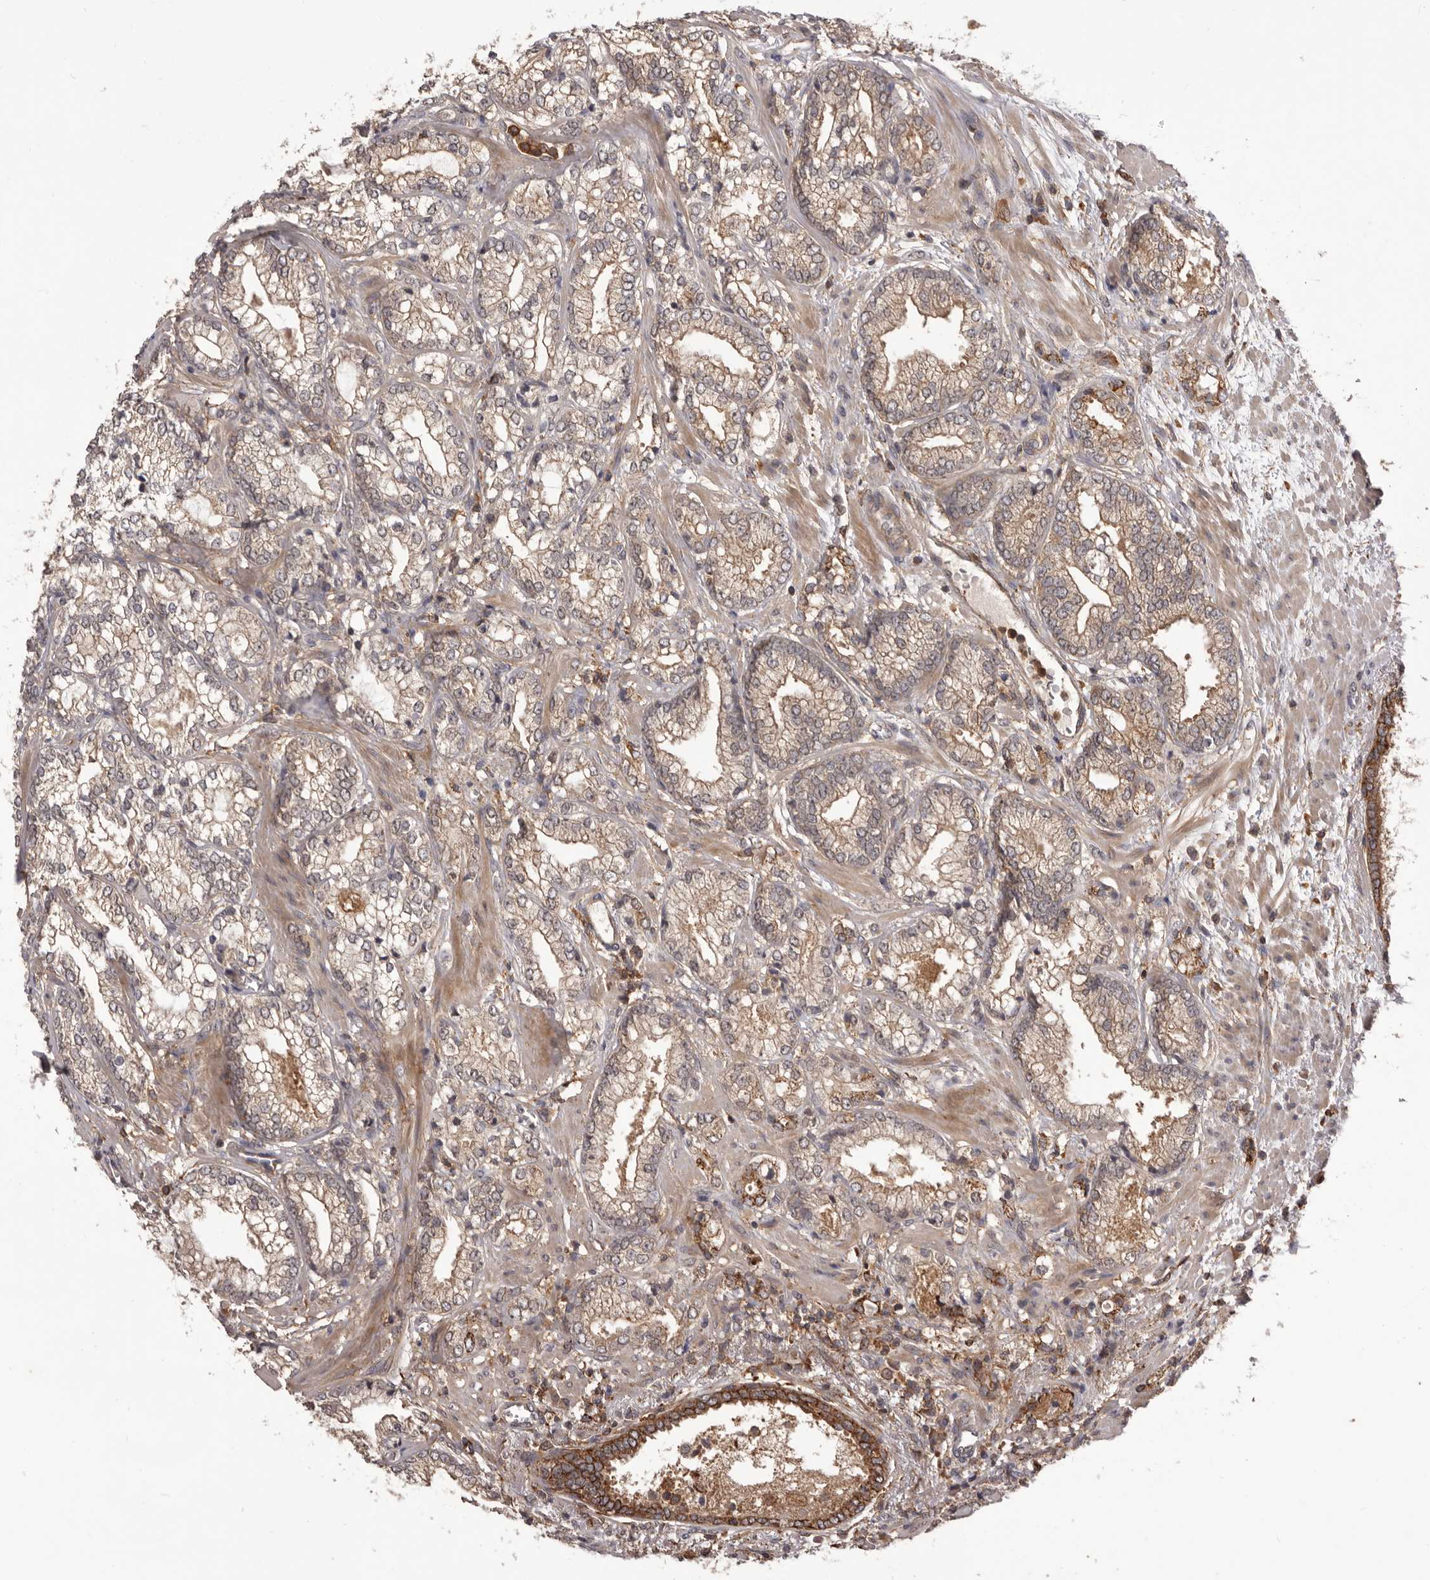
{"staining": {"intensity": "weak", "quantity": ">75%", "location": "cytoplasmic/membranous"}, "tissue": "prostate cancer", "cell_type": "Tumor cells", "image_type": "cancer", "snomed": [{"axis": "morphology", "description": "Normal morphology"}, {"axis": "morphology", "description": "Adenocarcinoma, Low grade"}, {"axis": "topography", "description": "Prostate"}], "caption": "DAB immunohistochemical staining of prostate adenocarcinoma (low-grade) reveals weak cytoplasmic/membranous protein expression in approximately >75% of tumor cells.", "gene": "GLIPR2", "patient": {"sex": "male", "age": 72}}